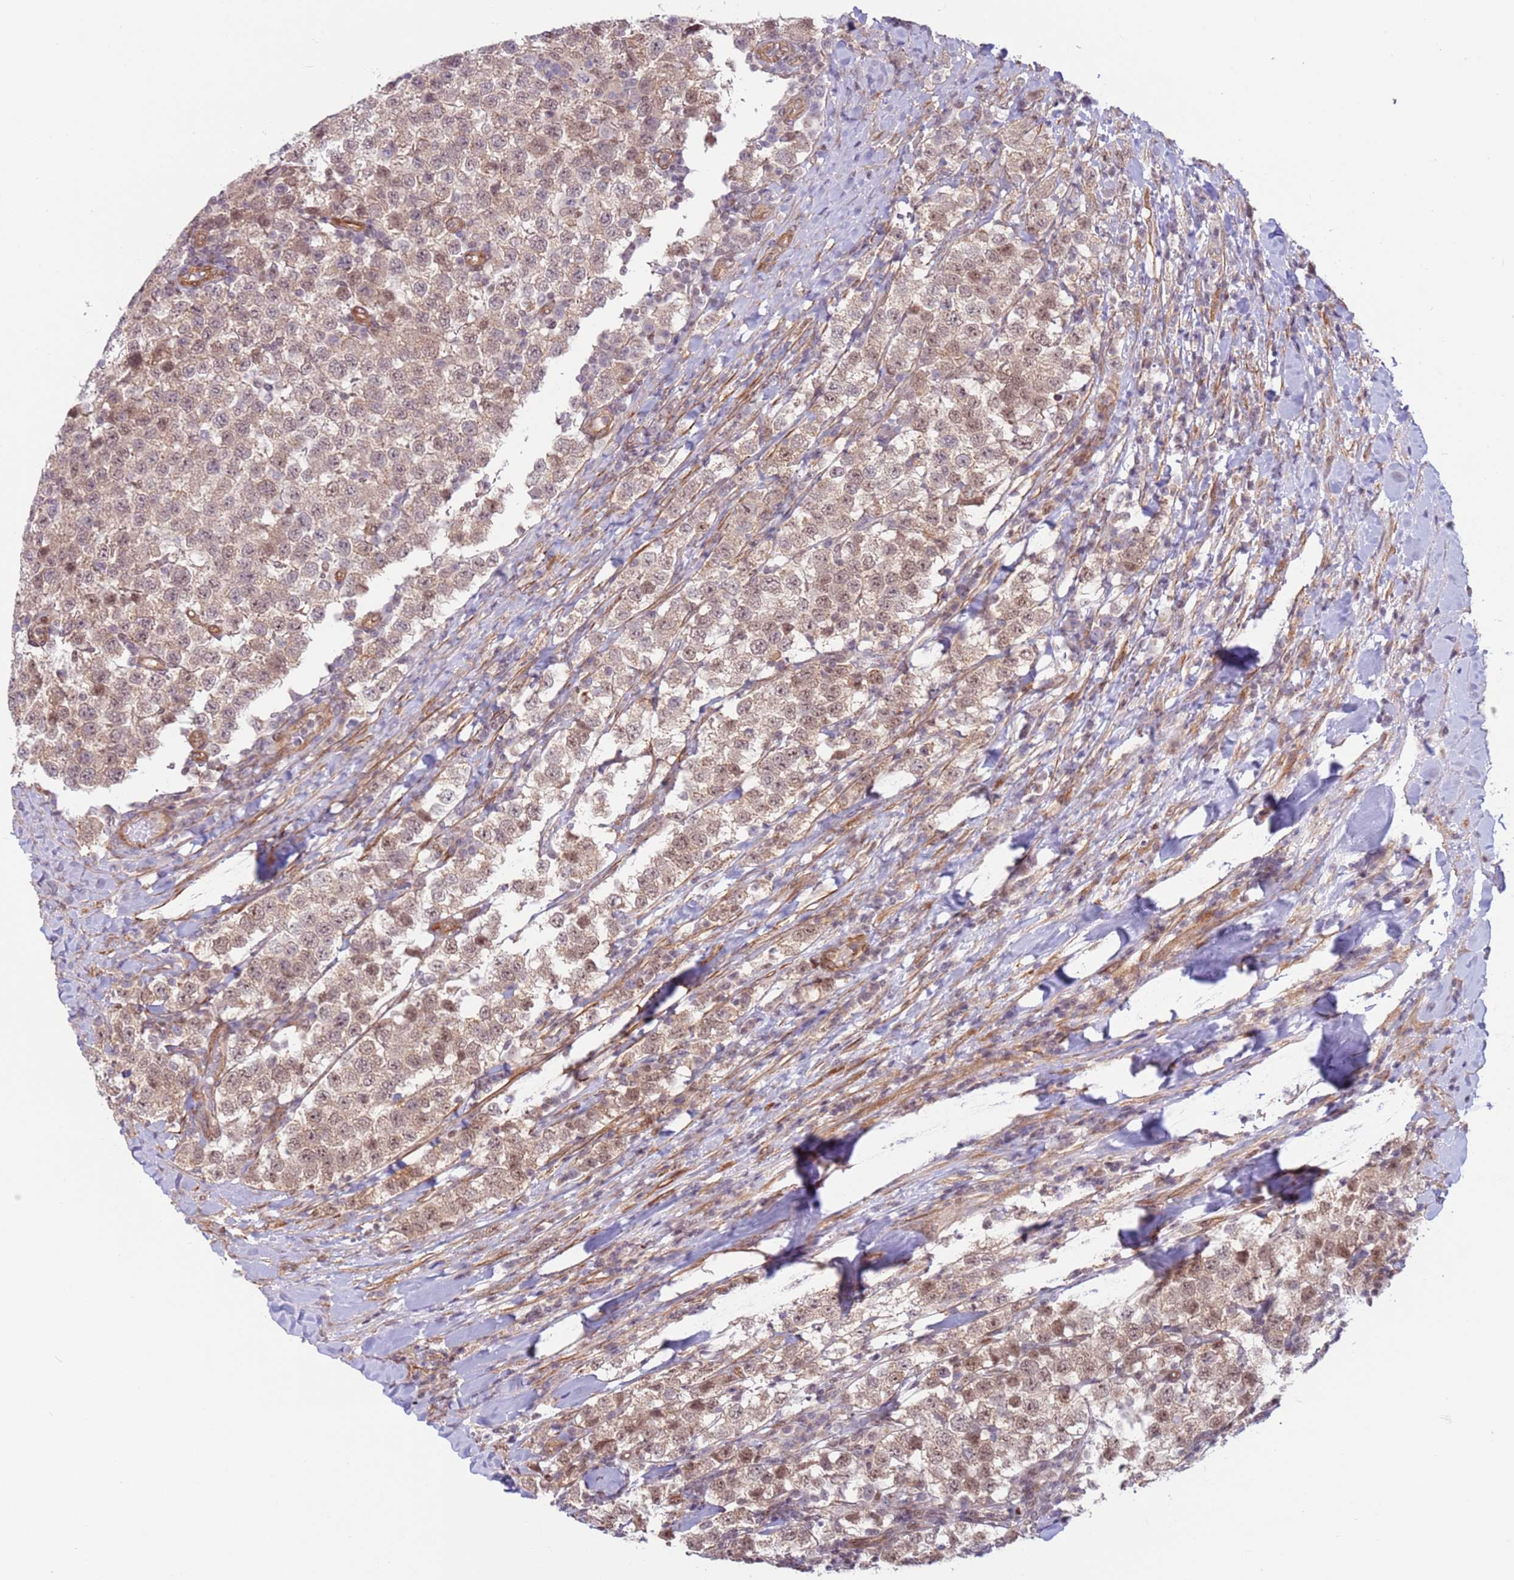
{"staining": {"intensity": "weak", "quantity": ">75%", "location": "cytoplasmic/membranous,nuclear"}, "tissue": "testis cancer", "cell_type": "Tumor cells", "image_type": "cancer", "snomed": [{"axis": "morphology", "description": "Seminoma, NOS"}, {"axis": "topography", "description": "Testis"}], "caption": "Tumor cells display low levels of weak cytoplasmic/membranous and nuclear positivity in about >75% of cells in human seminoma (testis). The protein of interest is stained brown, and the nuclei are stained in blue (DAB (3,3'-diaminobenzidine) IHC with brightfield microscopy, high magnification).", "gene": "DCAF4", "patient": {"sex": "male", "age": 34}}